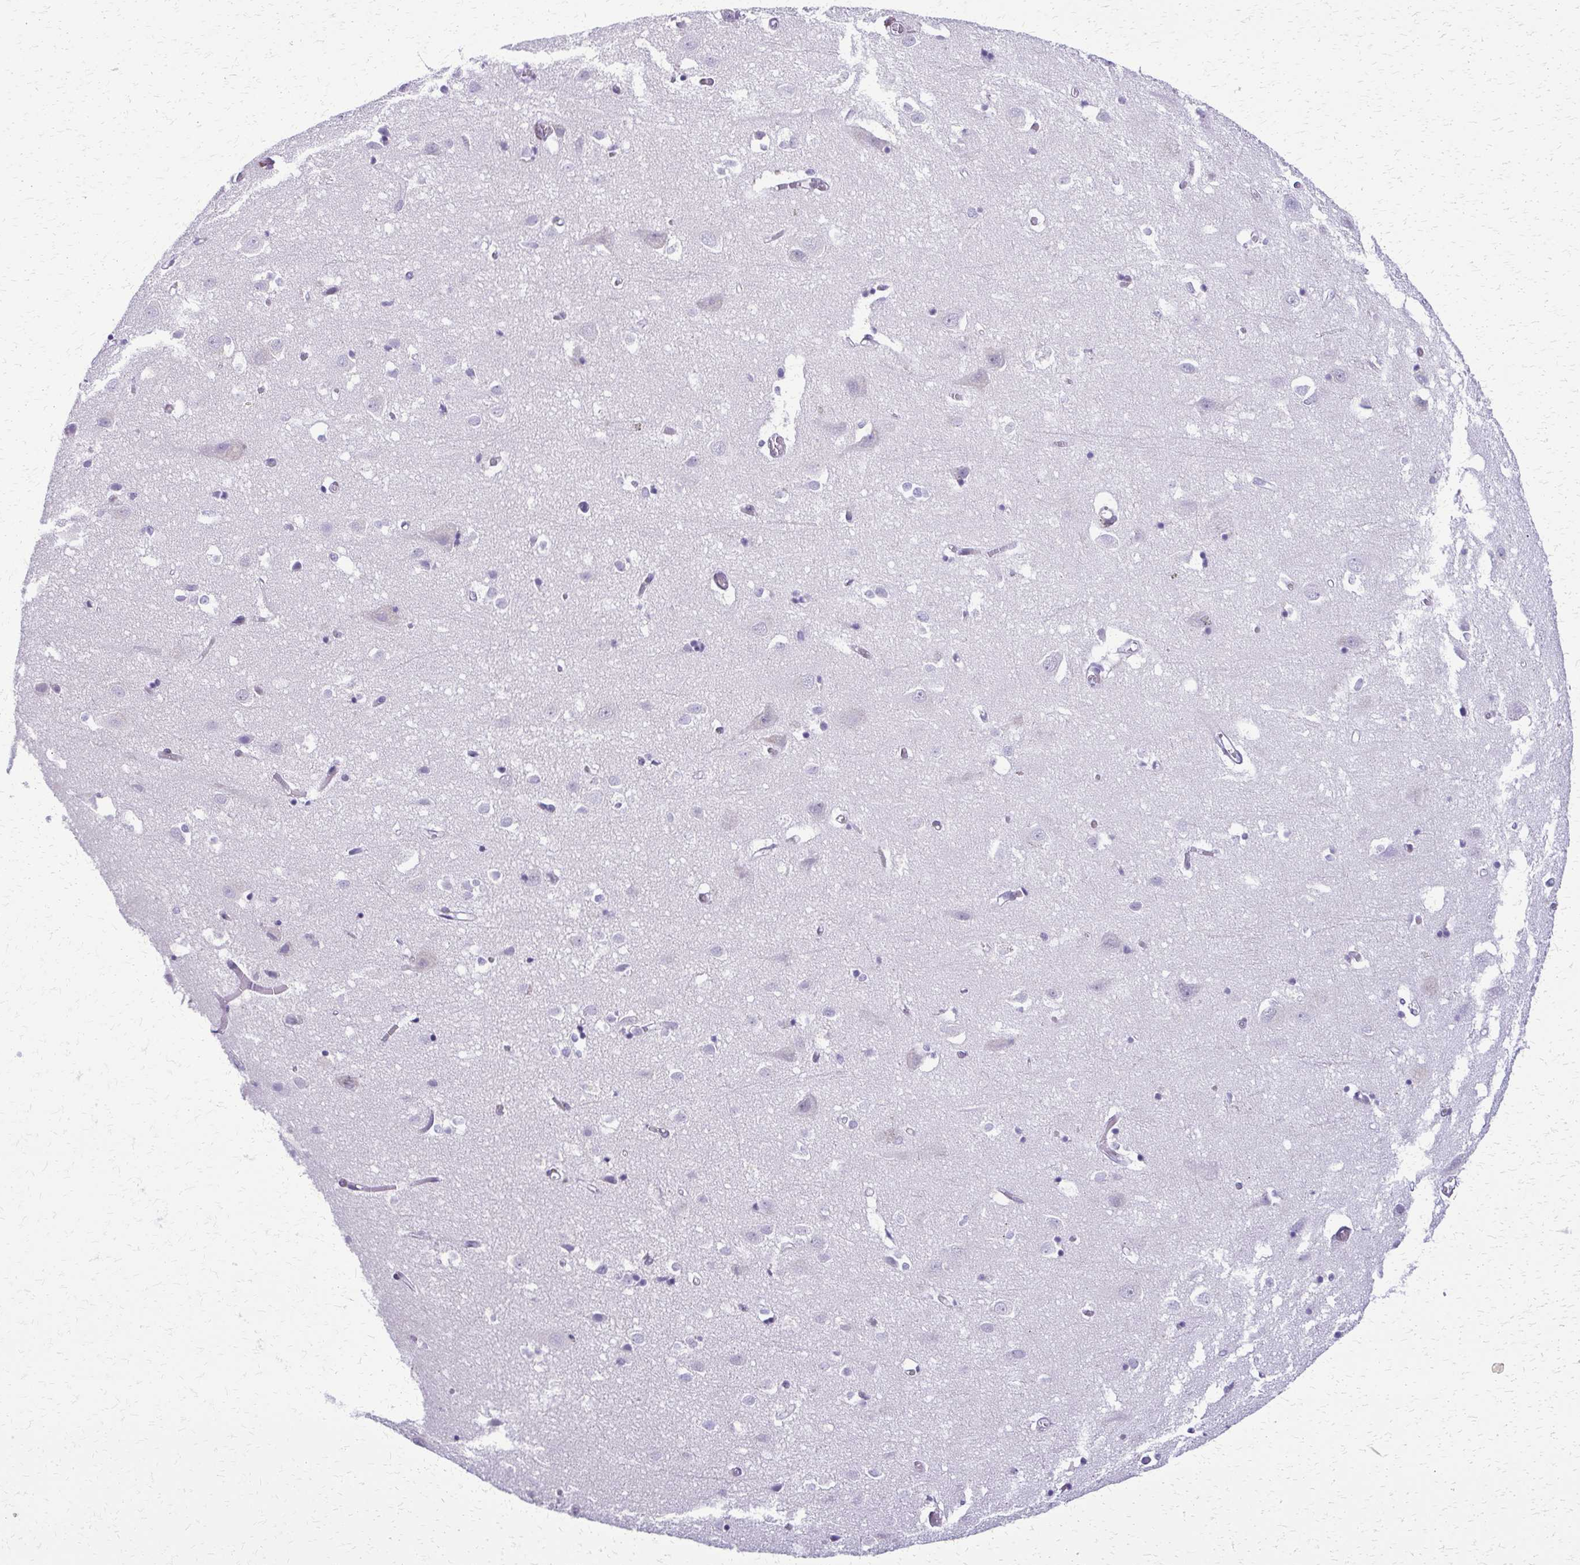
{"staining": {"intensity": "negative", "quantity": "none", "location": "none"}, "tissue": "cerebral cortex", "cell_type": "Endothelial cells", "image_type": "normal", "snomed": [{"axis": "morphology", "description": "Normal tissue, NOS"}, {"axis": "topography", "description": "Cerebral cortex"}], "caption": "Immunohistochemistry (IHC) image of unremarkable human cerebral cortex stained for a protein (brown), which reveals no positivity in endothelial cells.", "gene": "FAM162B", "patient": {"sex": "male", "age": 70}}